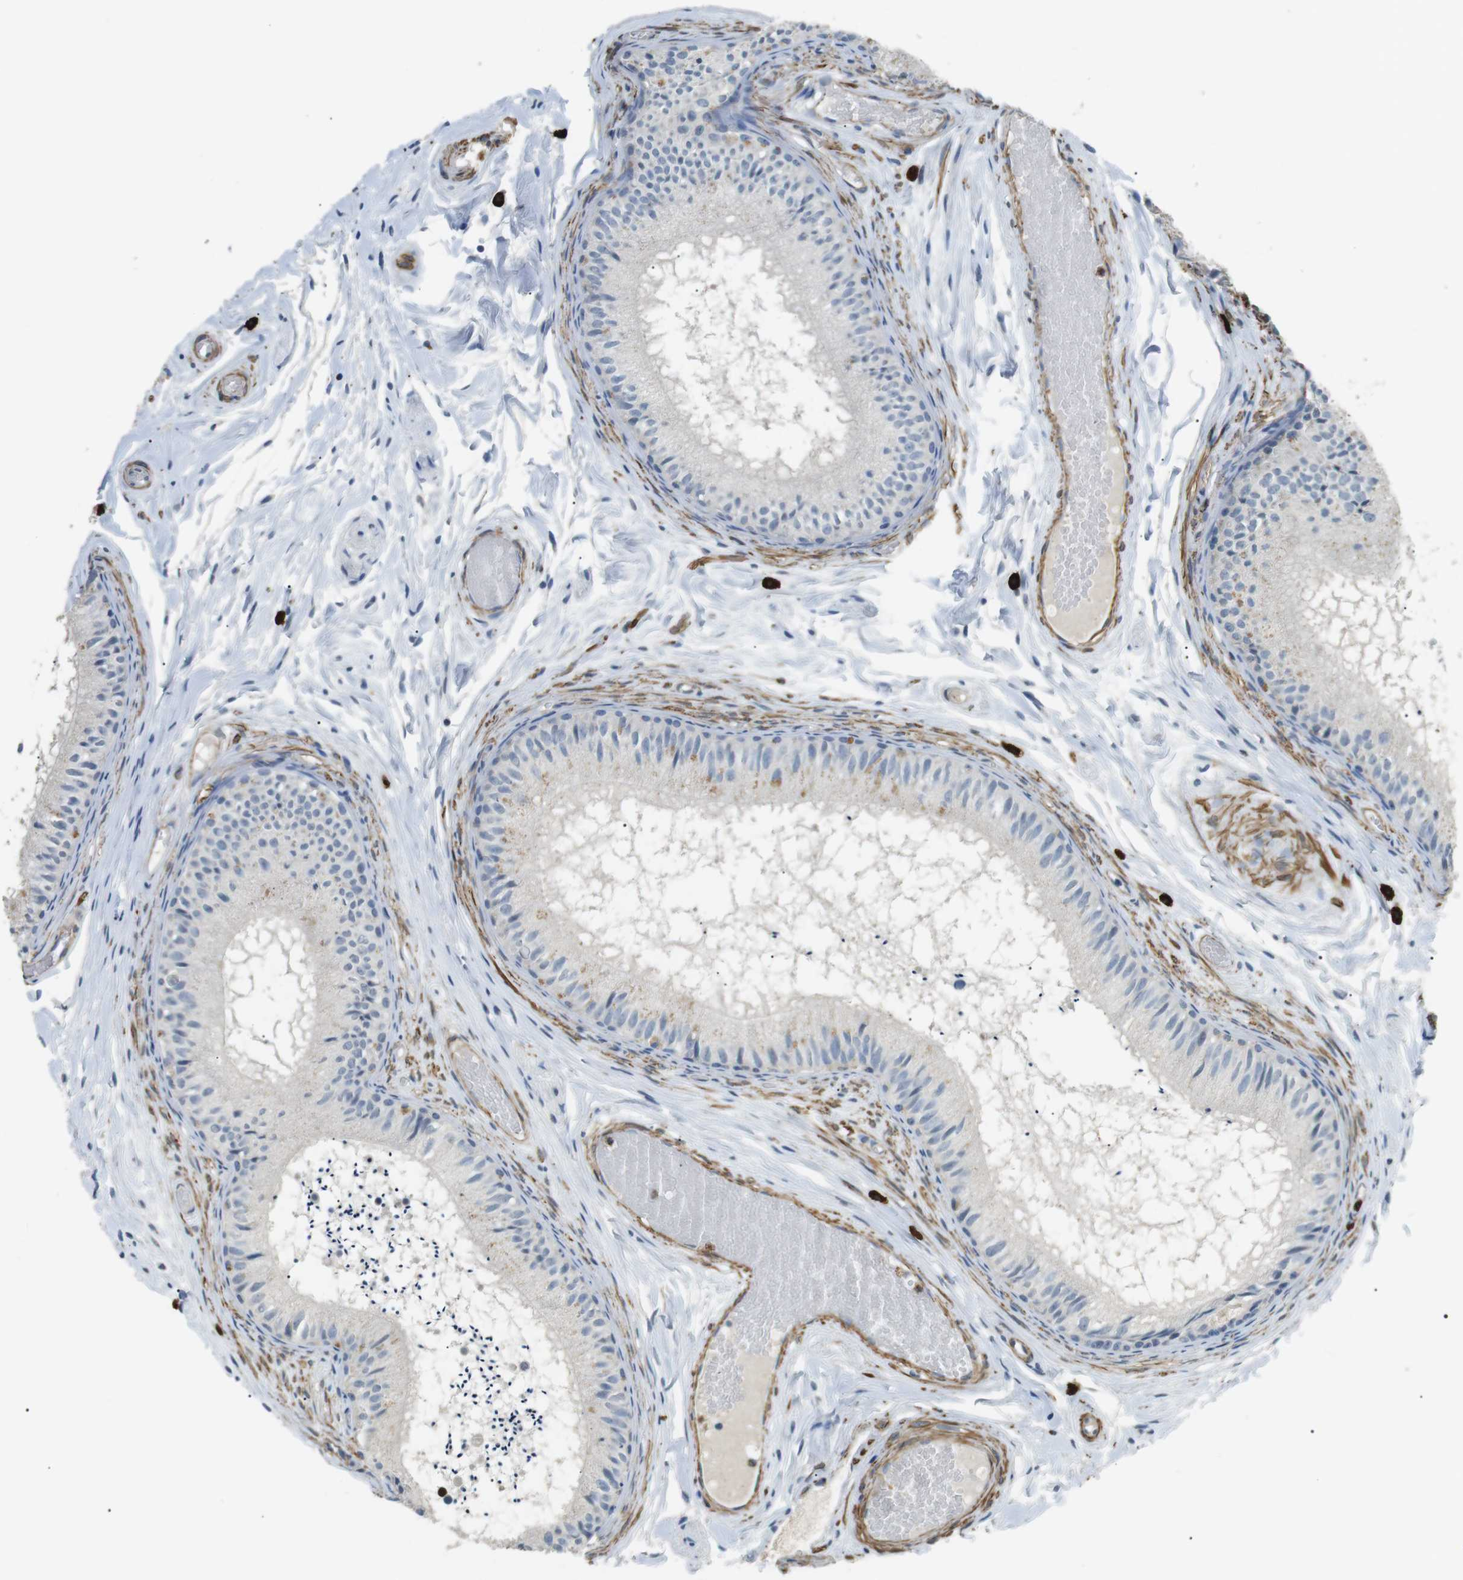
{"staining": {"intensity": "strong", "quantity": ">75%", "location": "nuclear"}, "tissue": "epididymis", "cell_type": "Glandular cells", "image_type": "normal", "snomed": [{"axis": "morphology", "description": "Normal tissue, NOS"}, {"axis": "topography", "description": "Epididymis"}], "caption": "A high amount of strong nuclear expression is identified in about >75% of glandular cells in normal epididymis. (IHC, brightfield microscopy, high magnification).", "gene": "GZMM", "patient": {"sex": "male", "age": 46}}